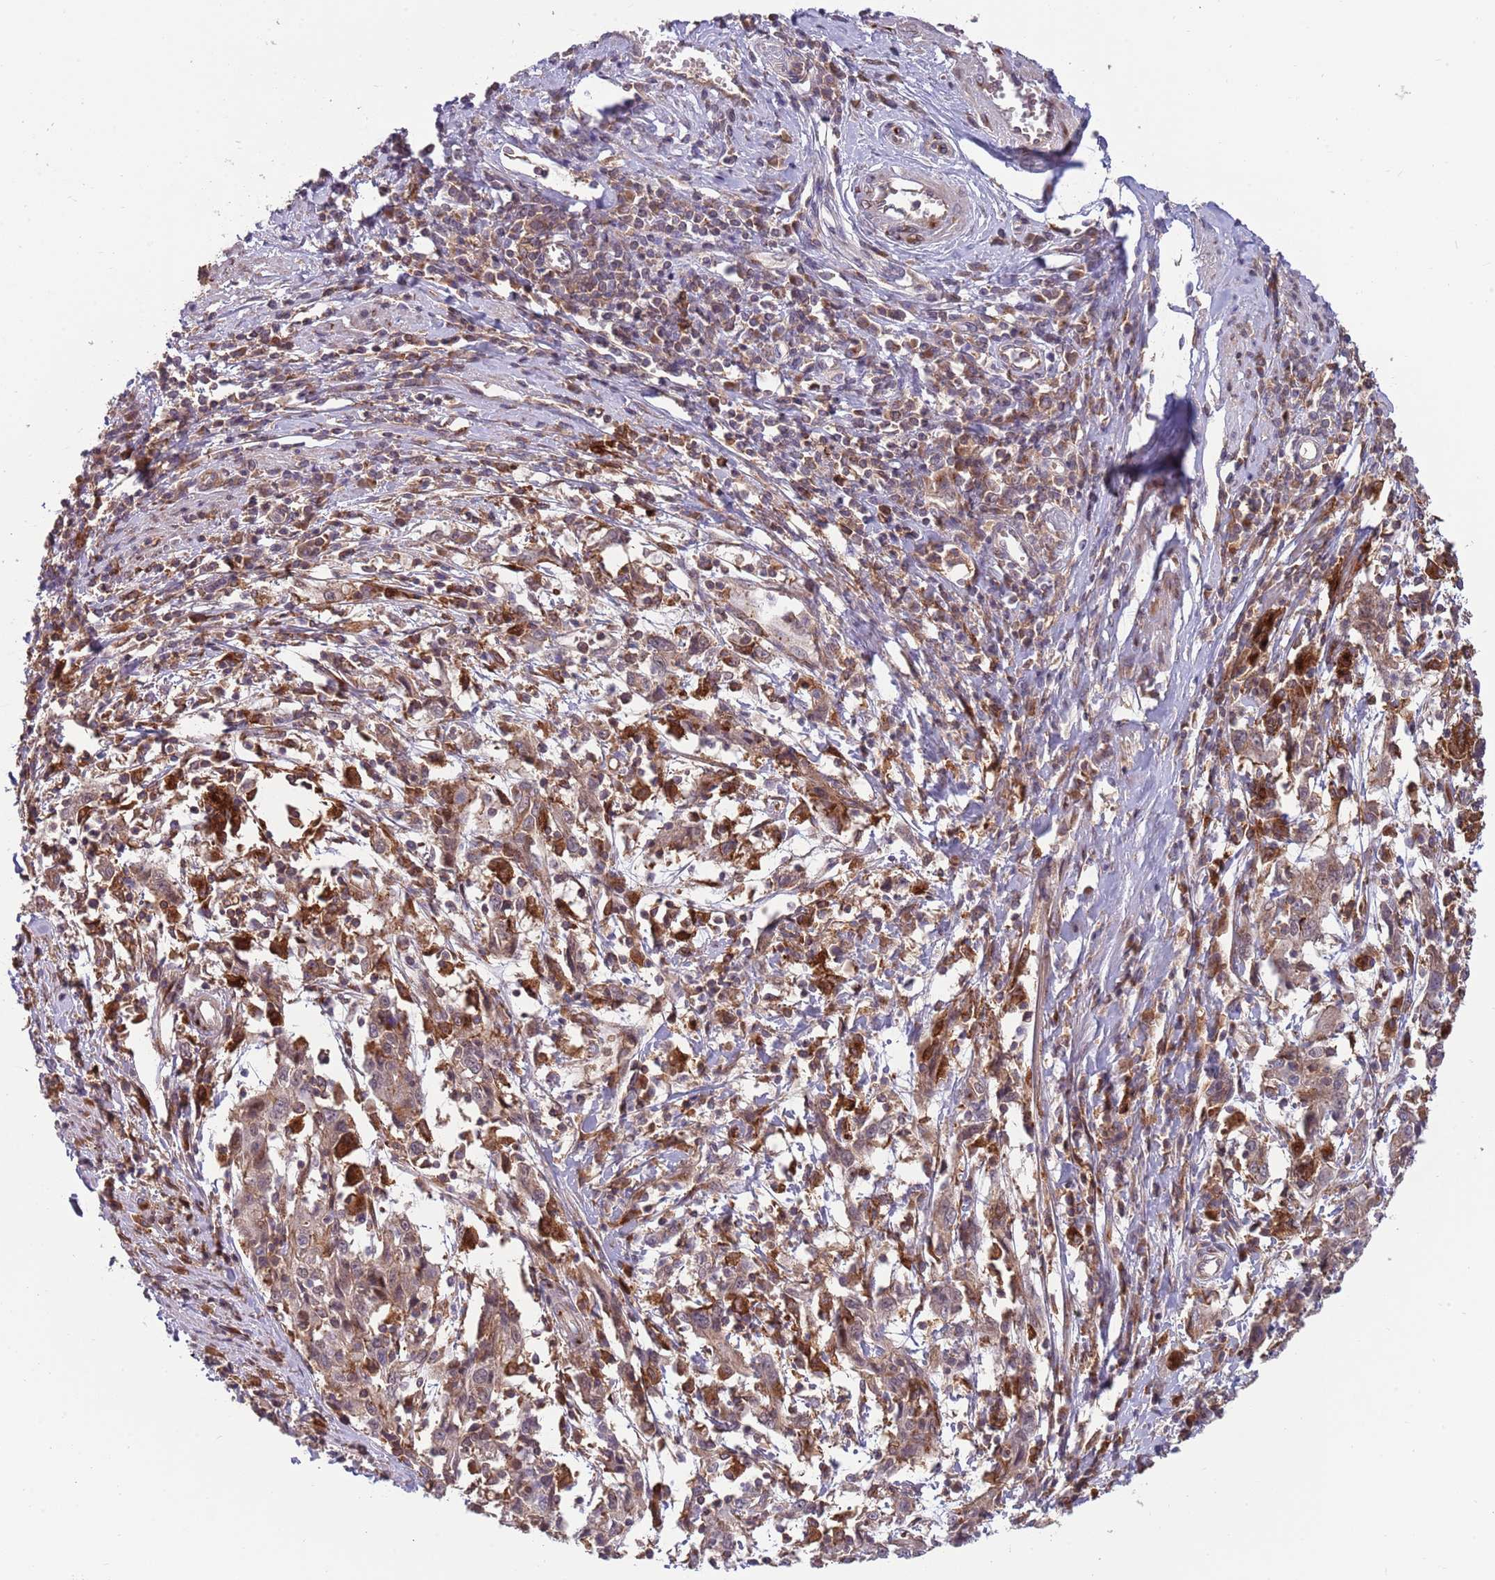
{"staining": {"intensity": "weak", "quantity": ">75%", "location": "cytoplasmic/membranous"}, "tissue": "cervical cancer", "cell_type": "Tumor cells", "image_type": "cancer", "snomed": [{"axis": "morphology", "description": "Squamous cell carcinoma, NOS"}, {"axis": "topography", "description": "Cervix"}], "caption": "High-power microscopy captured an IHC photomicrograph of squamous cell carcinoma (cervical), revealing weak cytoplasmic/membranous positivity in approximately >75% of tumor cells.", "gene": "BTBD7", "patient": {"sex": "female", "age": 46}}